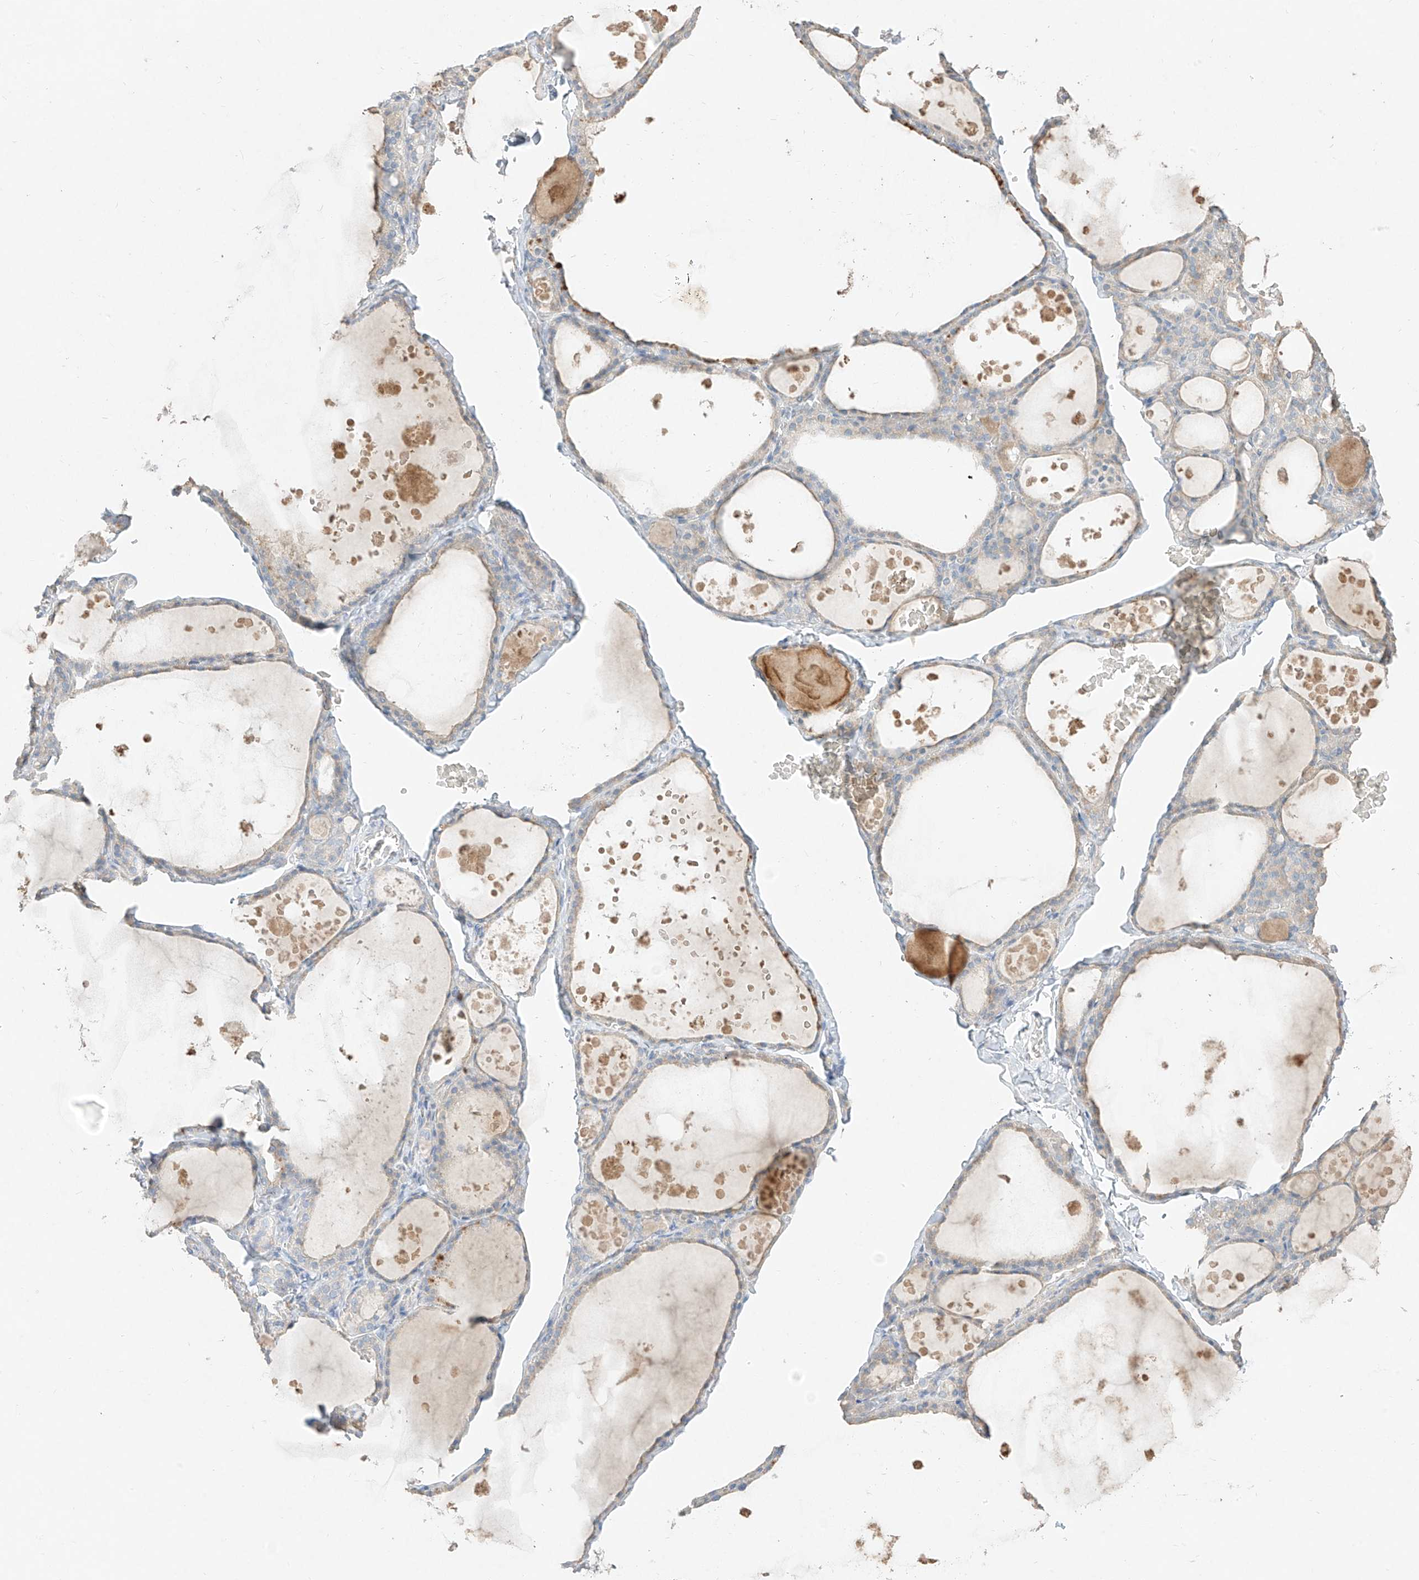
{"staining": {"intensity": "negative", "quantity": "none", "location": "none"}, "tissue": "thyroid gland", "cell_type": "Glandular cells", "image_type": "normal", "snomed": [{"axis": "morphology", "description": "Normal tissue, NOS"}, {"axis": "topography", "description": "Thyroid gland"}], "caption": "This is a image of IHC staining of normal thyroid gland, which shows no positivity in glandular cells.", "gene": "ZZEF1", "patient": {"sex": "male", "age": 56}}